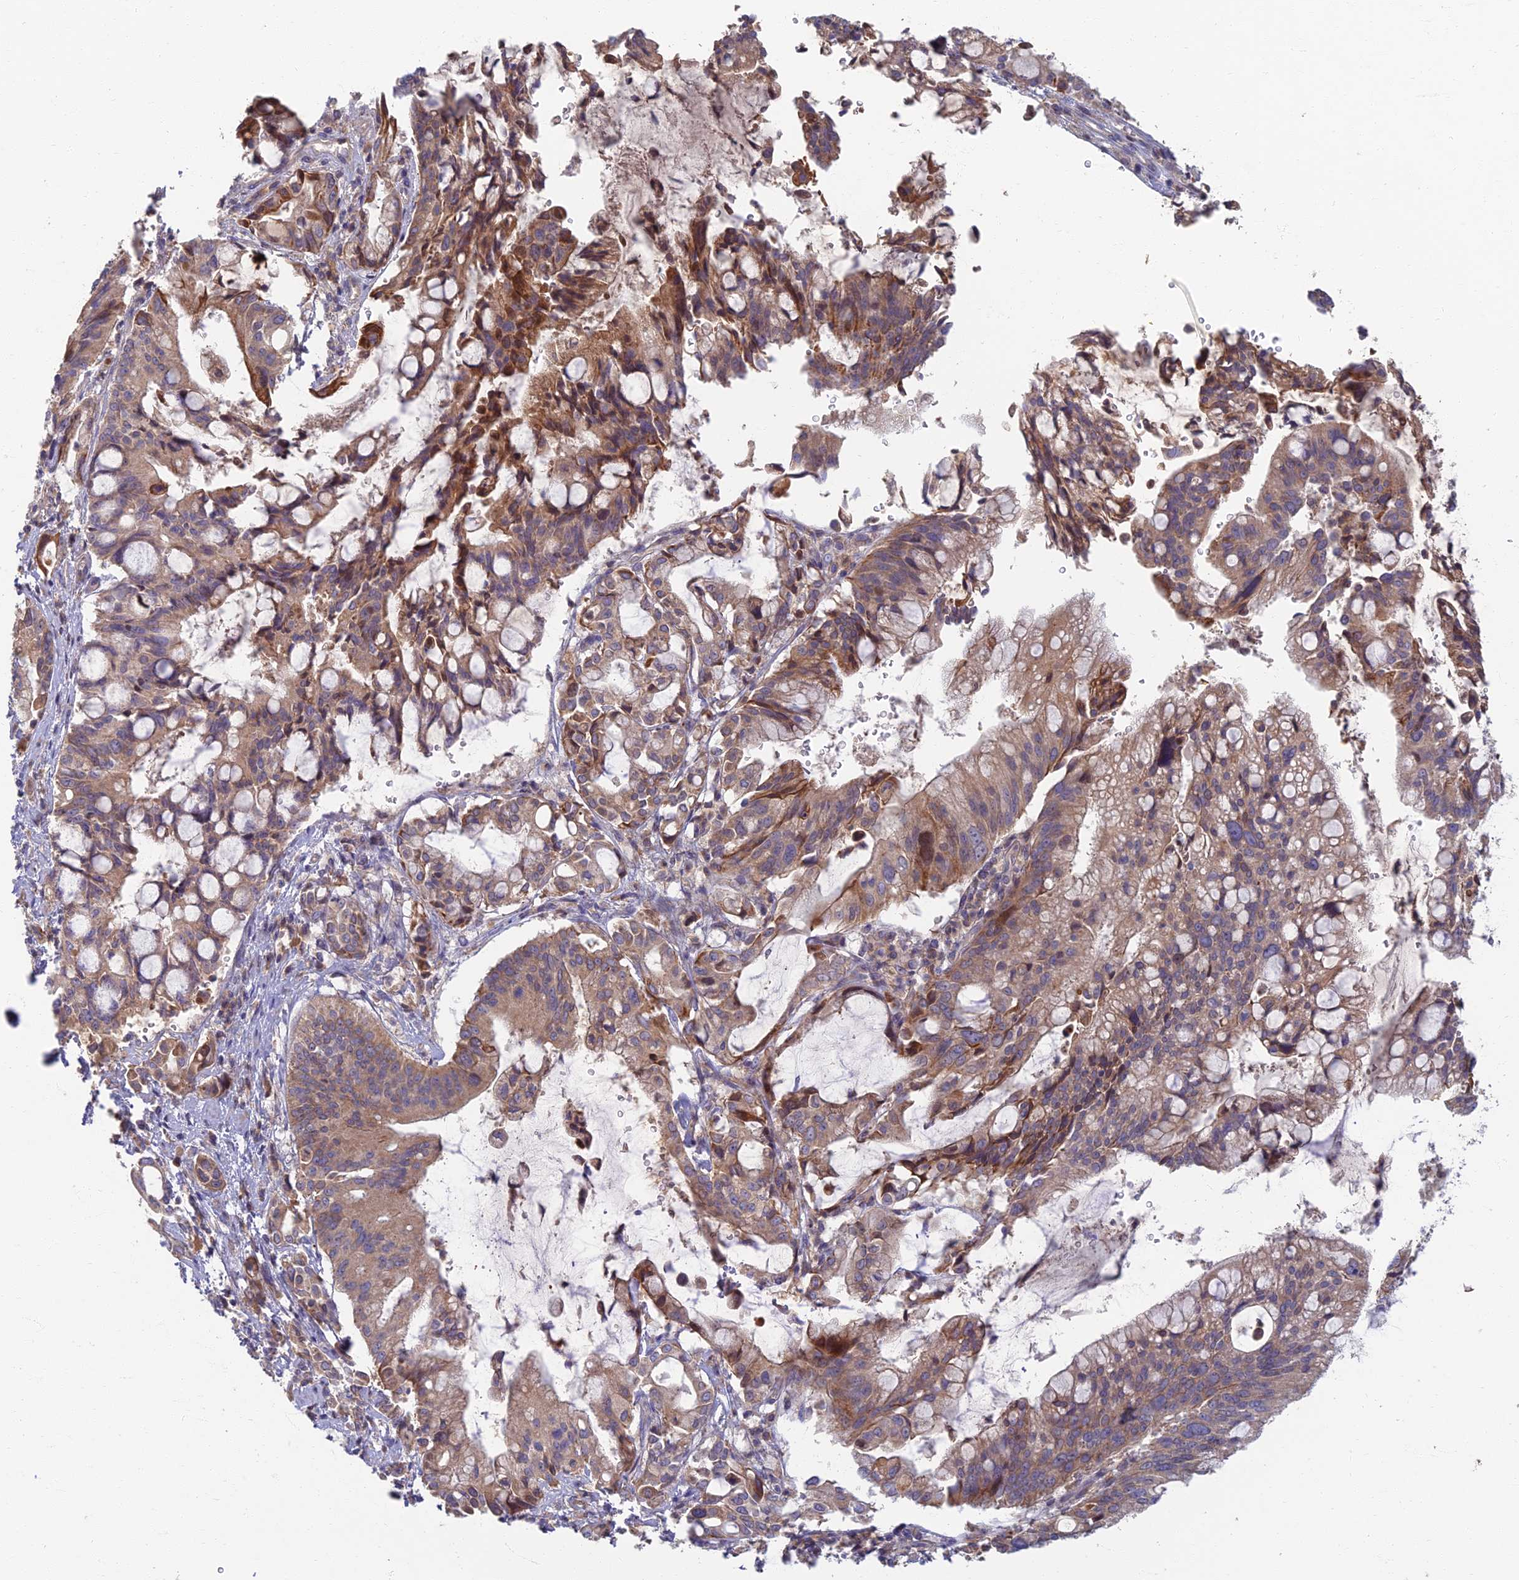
{"staining": {"intensity": "moderate", "quantity": "<25%", "location": "cytoplasmic/membranous"}, "tissue": "pancreatic cancer", "cell_type": "Tumor cells", "image_type": "cancer", "snomed": [{"axis": "morphology", "description": "Adenocarcinoma, NOS"}, {"axis": "topography", "description": "Pancreas"}], "caption": "Human pancreatic cancer stained with a protein marker shows moderate staining in tumor cells.", "gene": "SOGA1", "patient": {"sex": "male", "age": 68}}